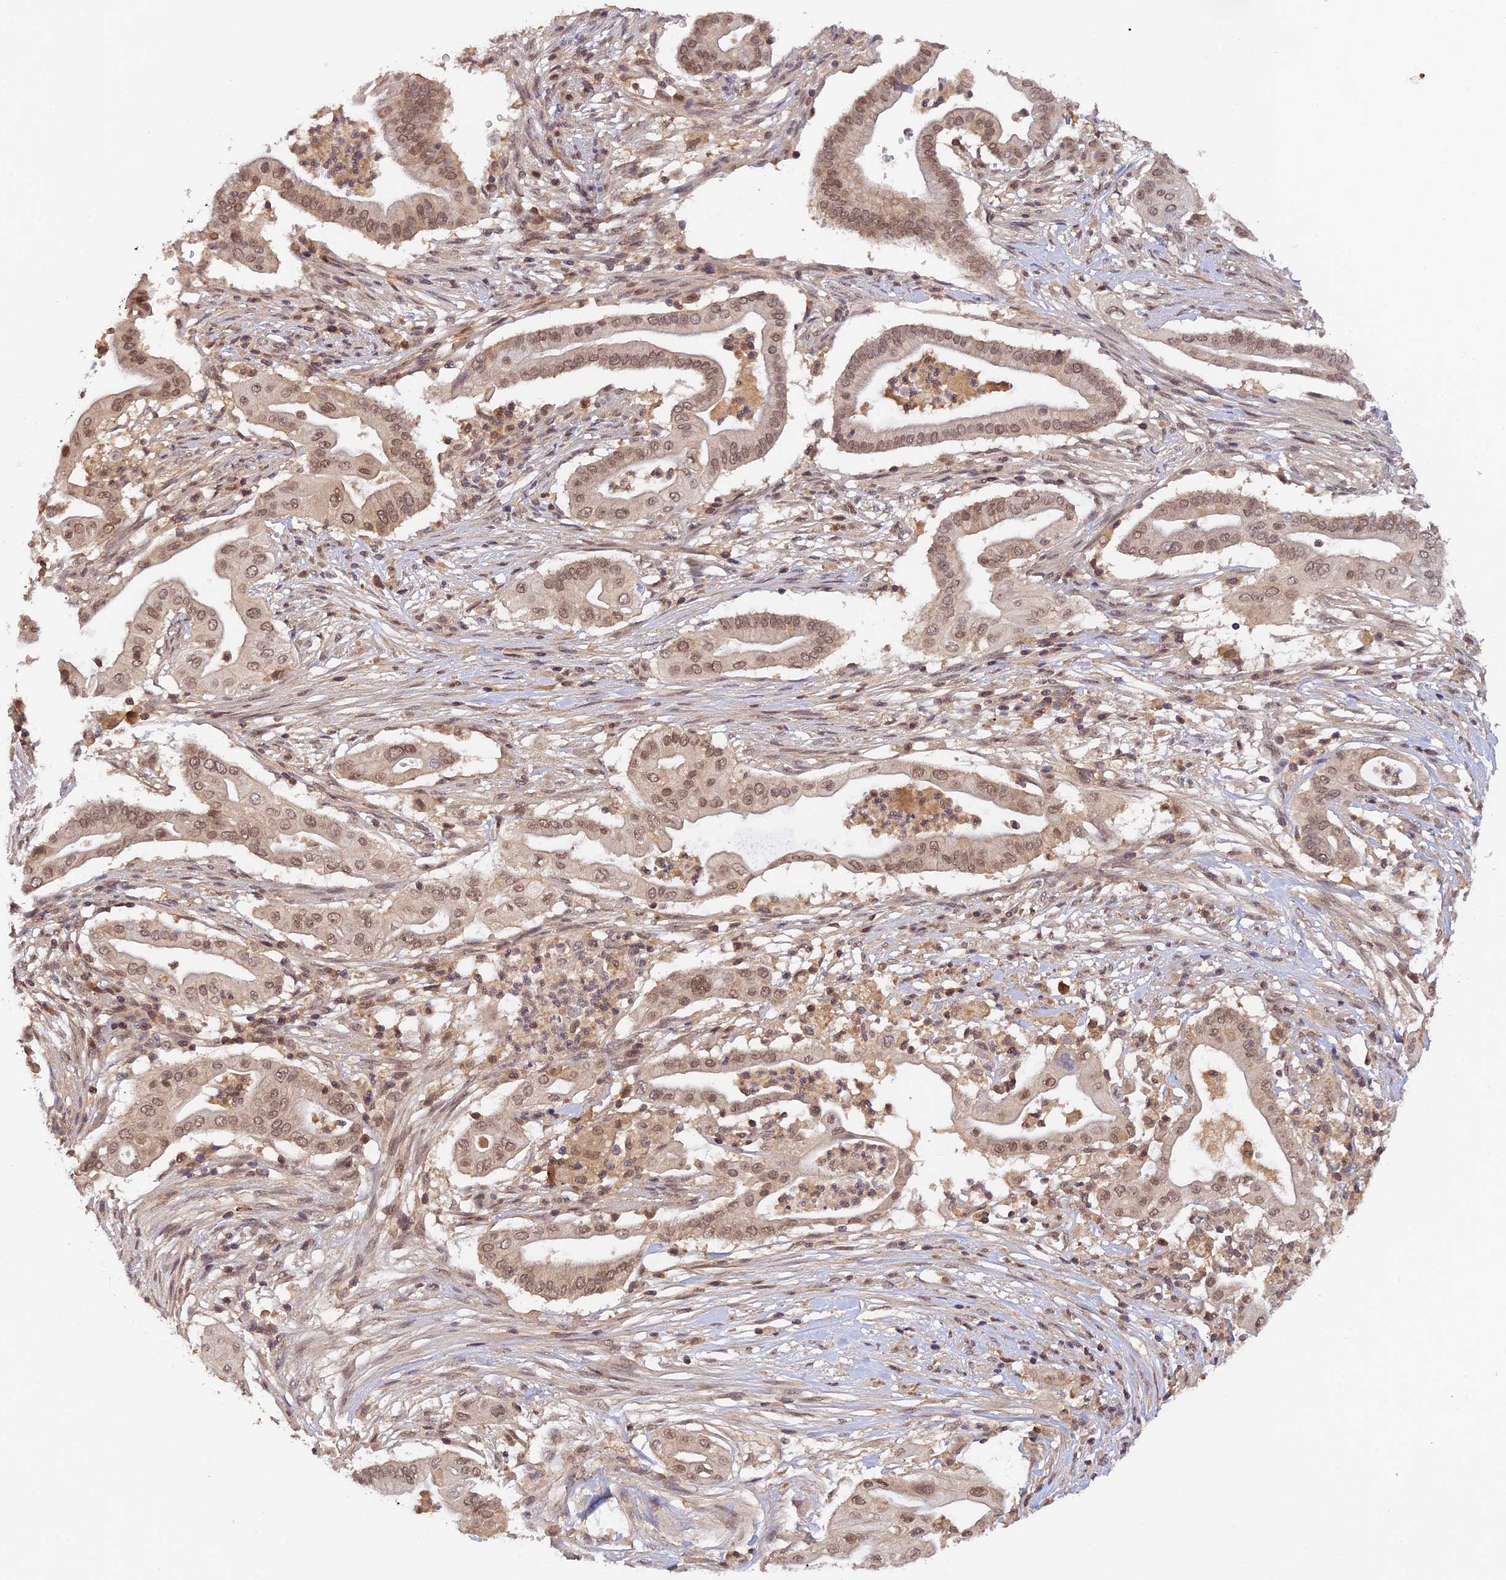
{"staining": {"intensity": "moderate", "quantity": ">75%", "location": "nuclear"}, "tissue": "pancreatic cancer", "cell_type": "Tumor cells", "image_type": "cancer", "snomed": [{"axis": "morphology", "description": "Adenocarcinoma, NOS"}, {"axis": "topography", "description": "Pancreas"}], "caption": "Pancreatic adenocarcinoma stained for a protein (brown) shows moderate nuclear positive expression in approximately >75% of tumor cells.", "gene": "ZNF436", "patient": {"sex": "male", "age": 68}}